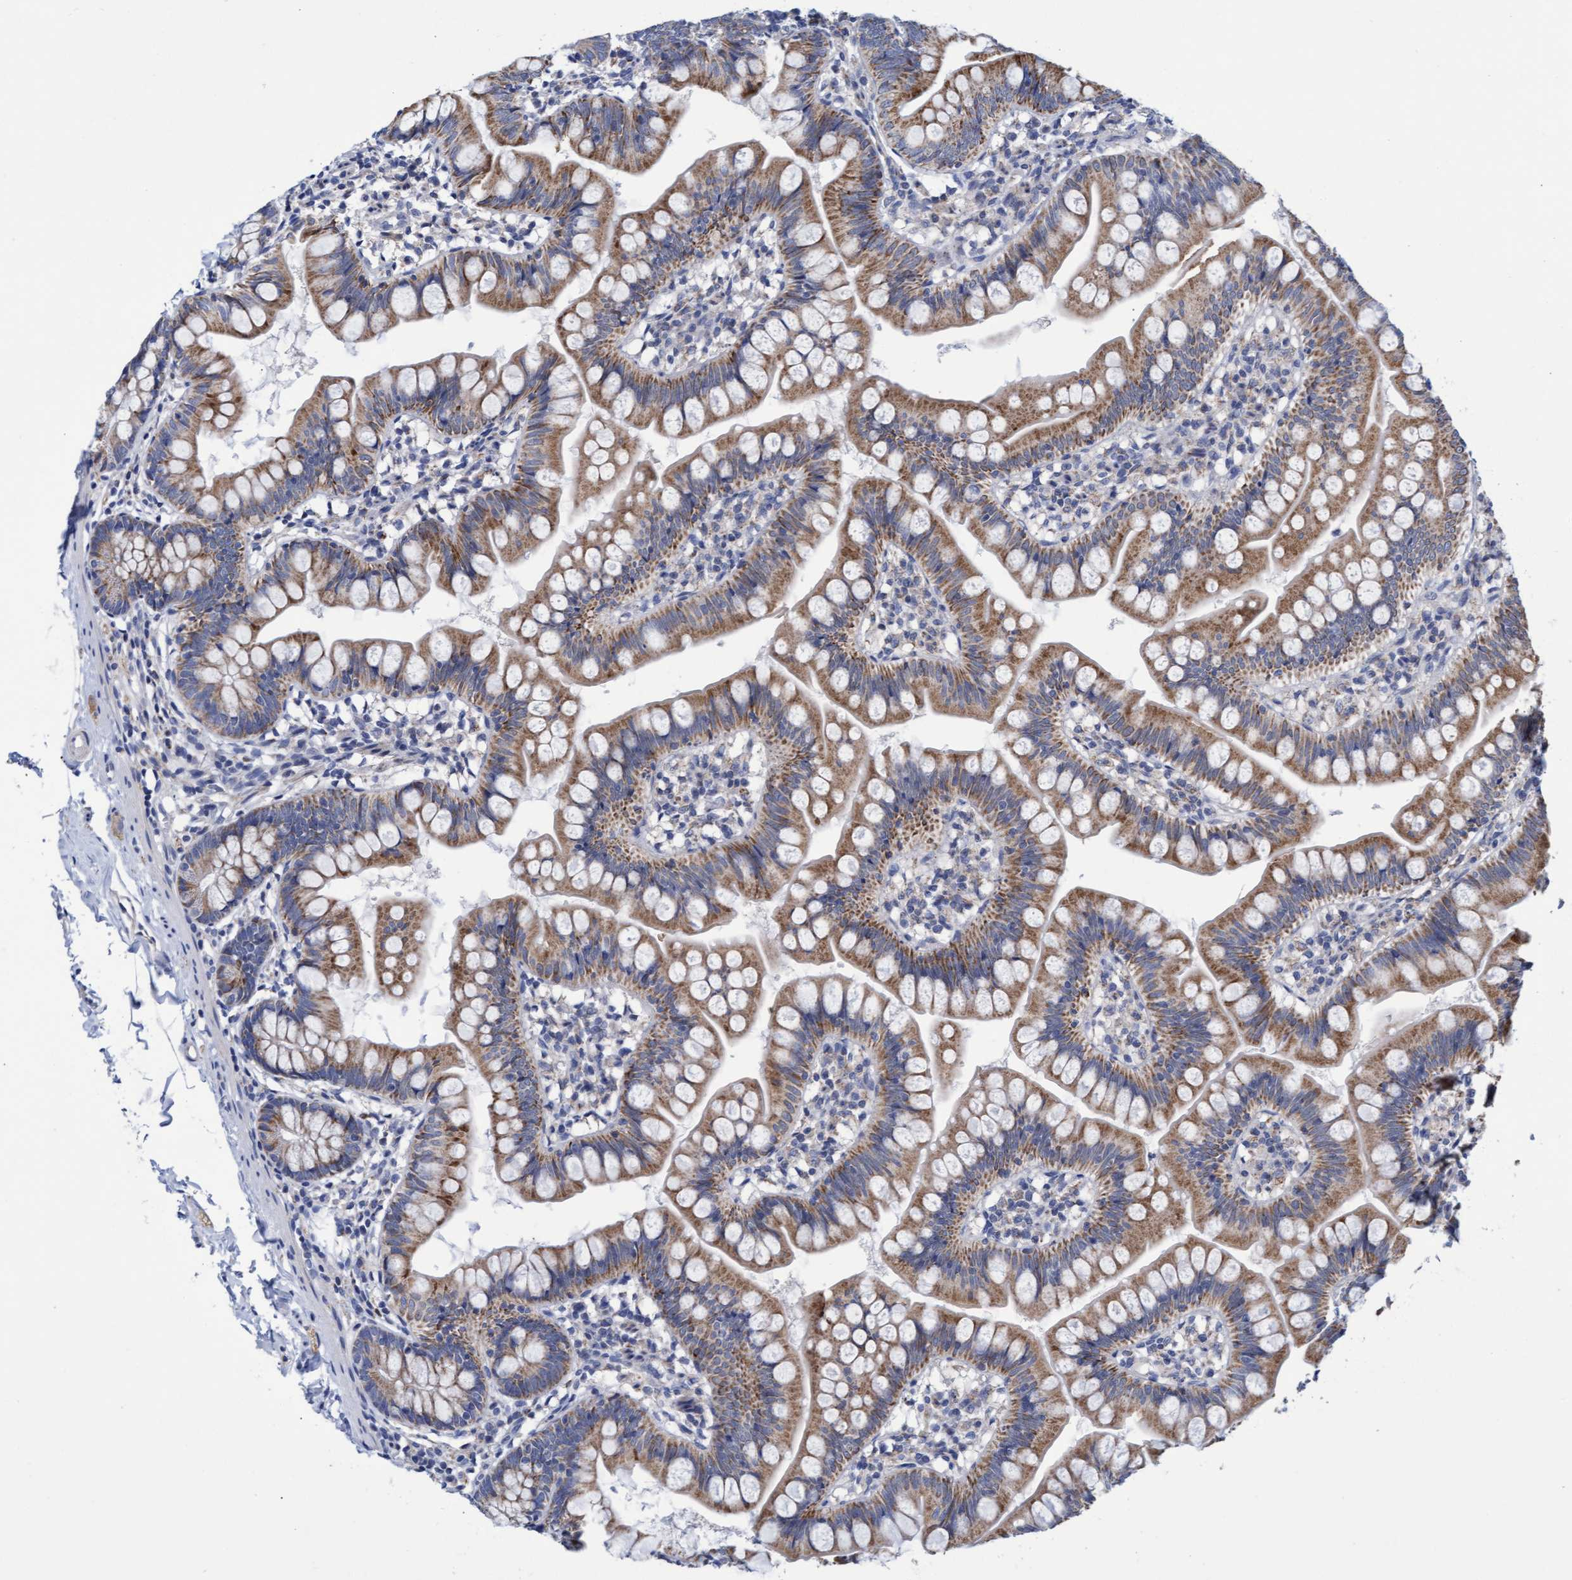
{"staining": {"intensity": "moderate", "quantity": ">75%", "location": "cytoplasmic/membranous"}, "tissue": "small intestine", "cell_type": "Glandular cells", "image_type": "normal", "snomed": [{"axis": "morphology", "description": "Normal tissue, NOS"}, {"axis": "topography", "description": "Small intestine"}], "caption": "Glandular cells reveal moderate cytoplasmic/membranous staining in about >75% of cells in normal small intestine. (IHC, brightfield microscopy, high magnification).", "gene": "ZNF750", "patient": {"sex": "male", "age": 7}}